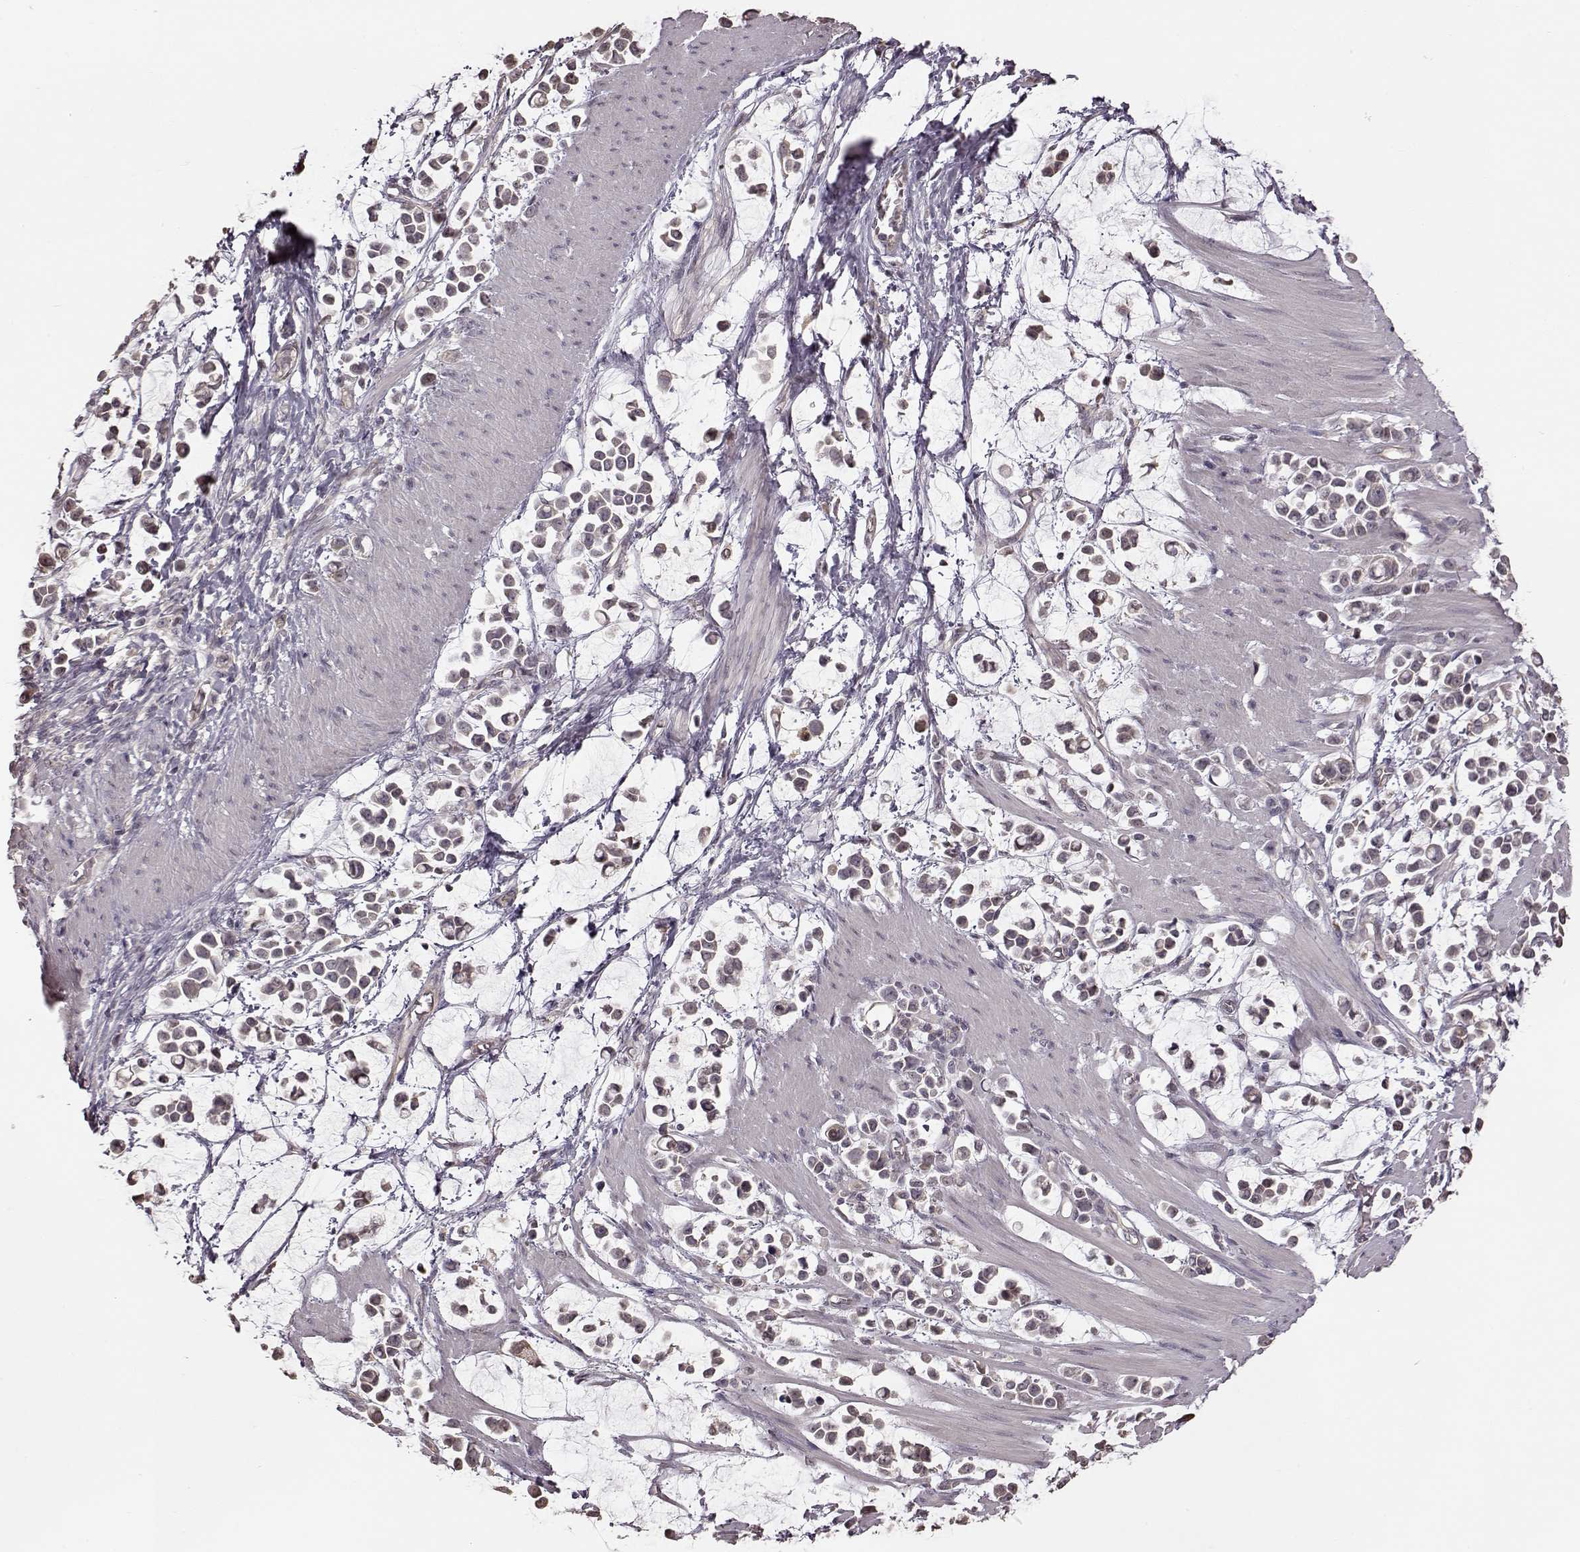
{"staining": {"intensity": "negative", "quantity": "none", "location": "none"}, "tissue": "stomach cancer", "cell_type": "Tumor cells", "image_type": "cancer", "snomed": [{"axis": "morphology", "description": "Adenocarcinoma, NOS"}, {"axis": "topography", "description": "Stomach"}], "caption": "DAB (3,3'-diaminobenzidine) immunohistochemical staining of stomach adenocarcinoma shows no significant positivity in tumor cells. (DAB IHC visualized using brightfield microscopy, high magnification).", "gene": "CRB1", "patient": {"sex": "male", "age": 82}}